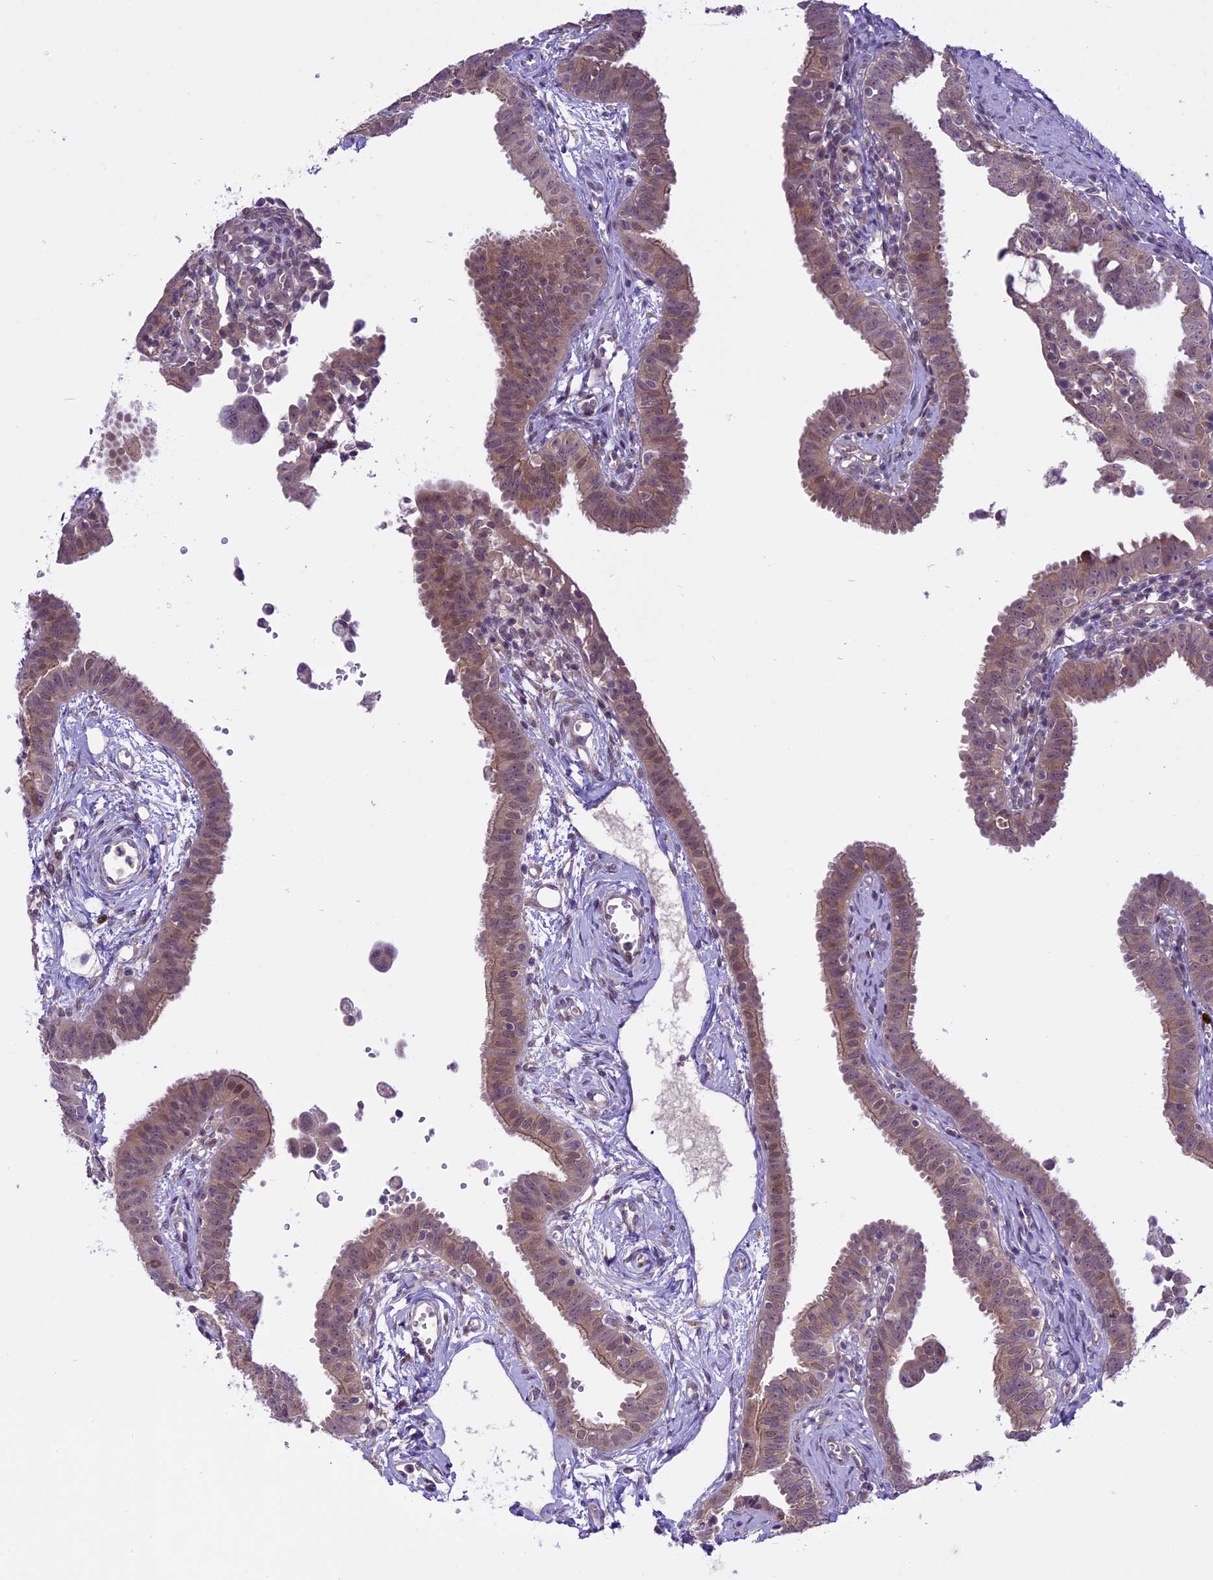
{"staining": {"intensity": "moderate", "quantity": "25%-75%", "location": "cytoplasmic/membranous,nuclear"}, "tissue": "fallopian tube", "cell_type": "Glandular cells", "image_type": "normal", "snomed": [{"axis": "morphology", "description": "Normal tissue, NOS"}, {"axis": "morphology", "description": "Carcinoma, NOS"}, {"axis": "topography", "description": "Fallopian tube"}, {"axis": "topography", "description": "Ovary"}], "caption": "Fallopian tube stained for a protein shows moderate cytoplasmic/membranous,nuclear positivity in glandular cells.", "gene": "SPRED1", "patient": {"sex": "female", "age": 59}}